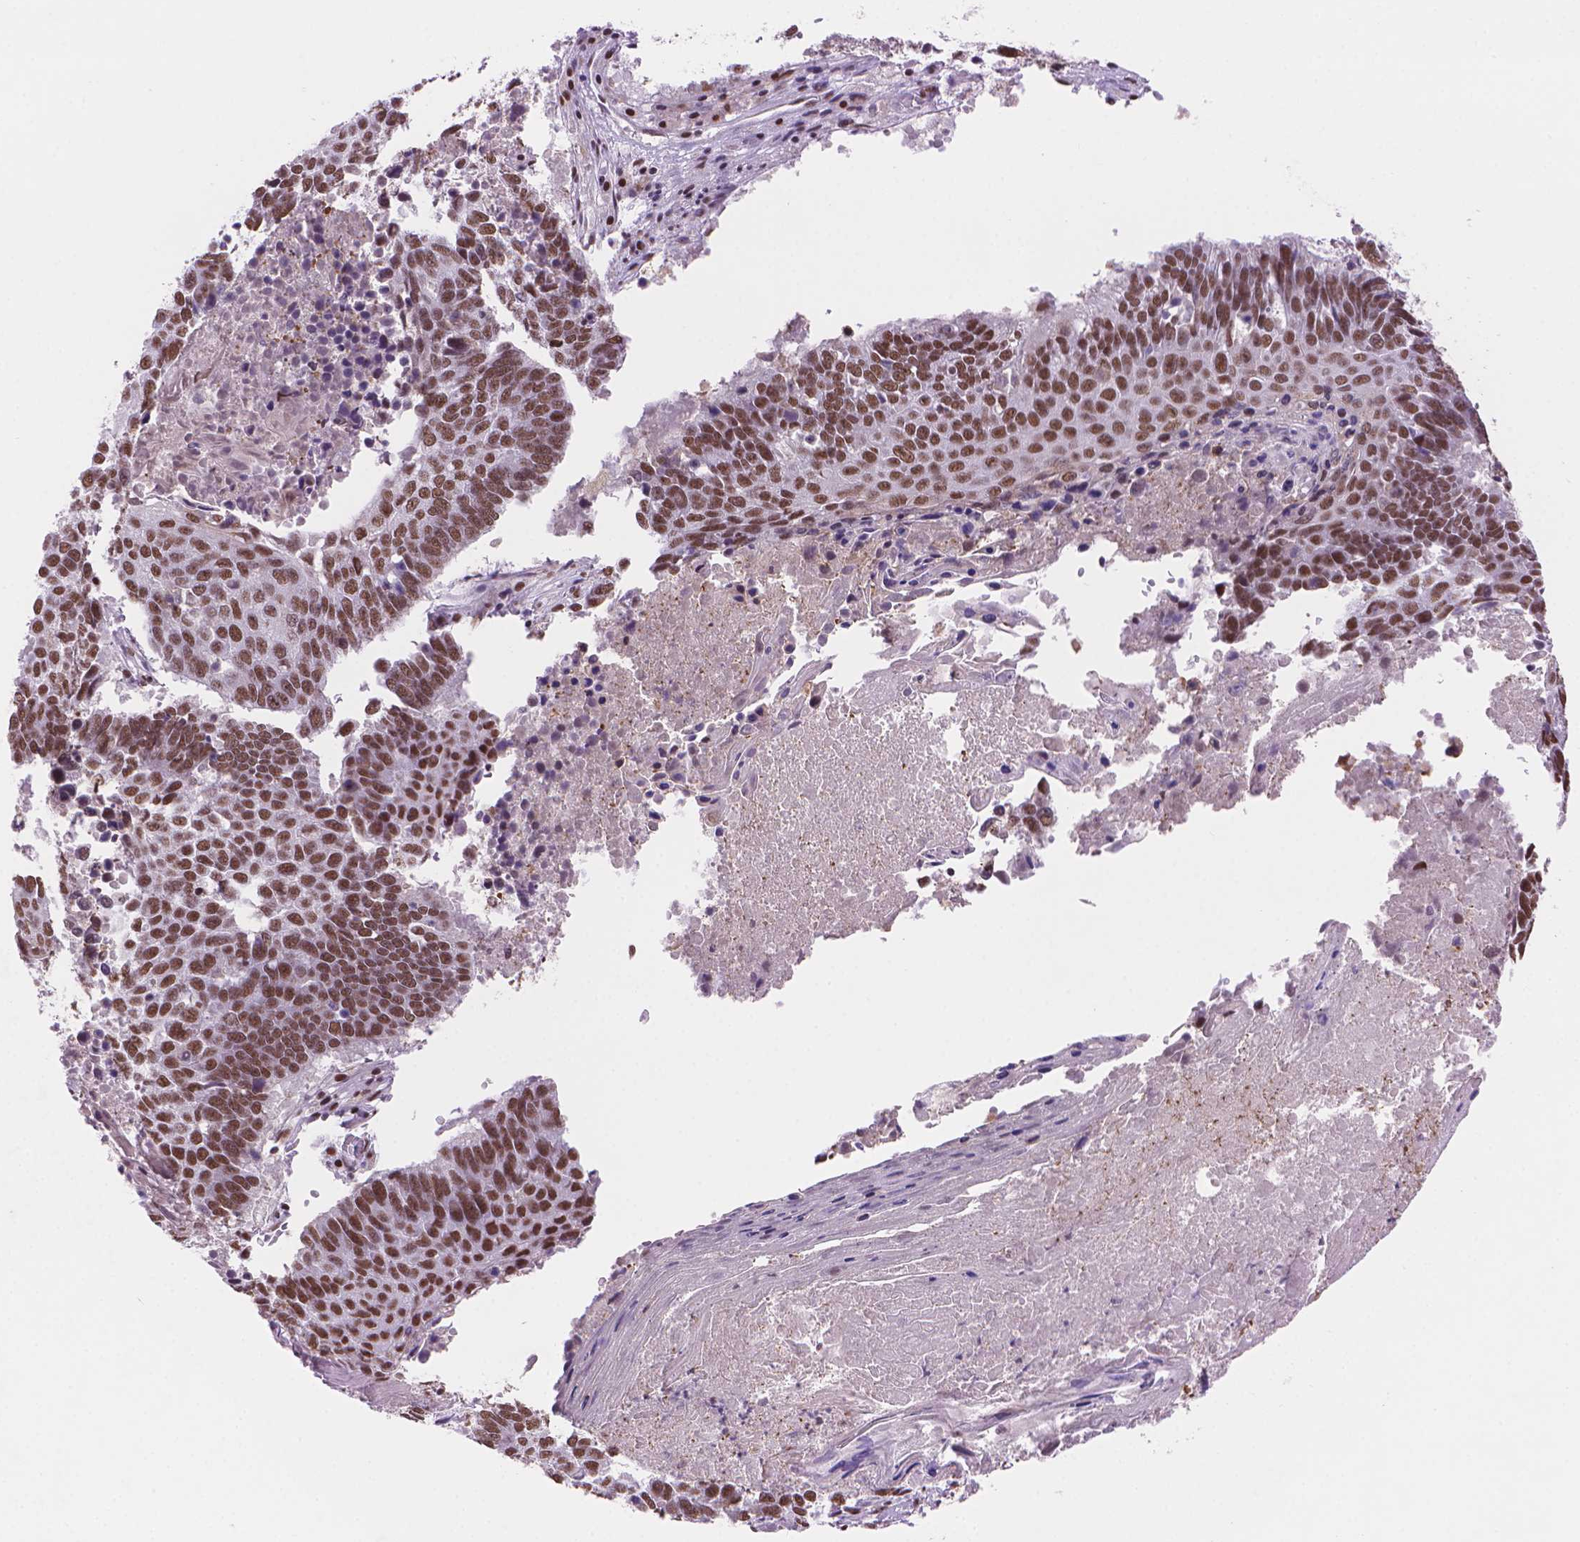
{"staining": {"intensity": "moderate", "quantity": ">75%", "location": "nuclear"}, "tissue": "lung cancer", "cell_type": "Tumor cells", "image_type": "cancer", "snomed": [{"axis": "morphology", "description": "Squamous cell carcinoma, NOS"}, {"axis": "topography", "description": "Lung"}], "caption": "The immunohistochemical stain labels moderate nuclear positivity in tumor cells of lung squamous cell carcinoma tissue. The staining was performed using DAB (3,3'-diaminobenzidine) to visualize the protein expression in brown, while the nuclei were stained in blue with hematoxylin (Magnification: 20x).", "gene": "RPA4", "patient": {"sex": "male", "age": 73}}